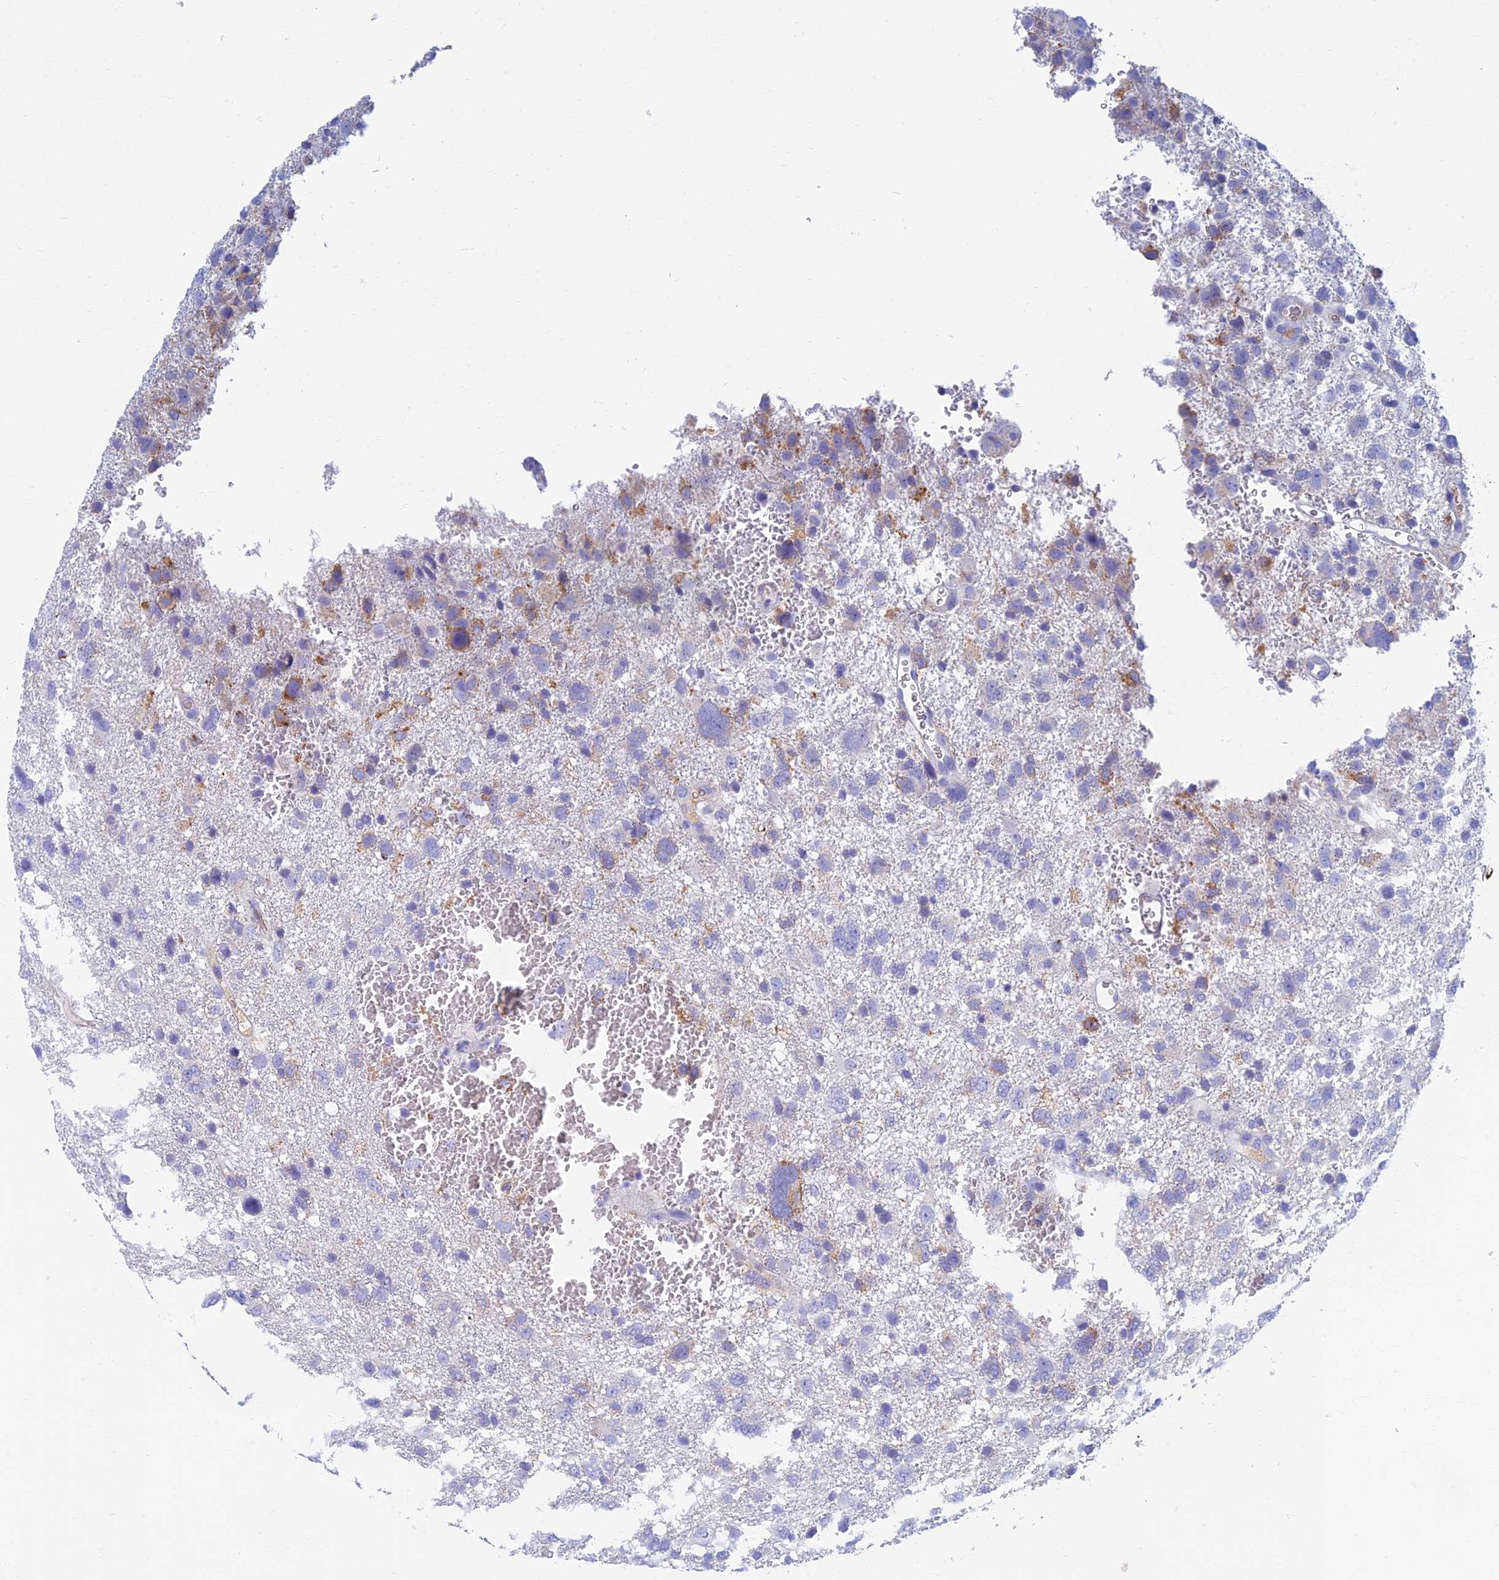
{"staining": {"intensity": "negative", "quantity": "none", "location": "none"}, "tissue": "glioma", "cell_type": "Tumor cells", "image_type": "cancer", "snomed": [{"axis": "morphology", "description": "Glioma, malignant, High grade"}, {"axis": "topography", "description": "Brain"}], "caption": "Glioma stained for a protein using immunohistochemistry reveals no positivity tumor cells.", "gene": "ETFRF1", "patient": {"sex": "male", "age": 61}}